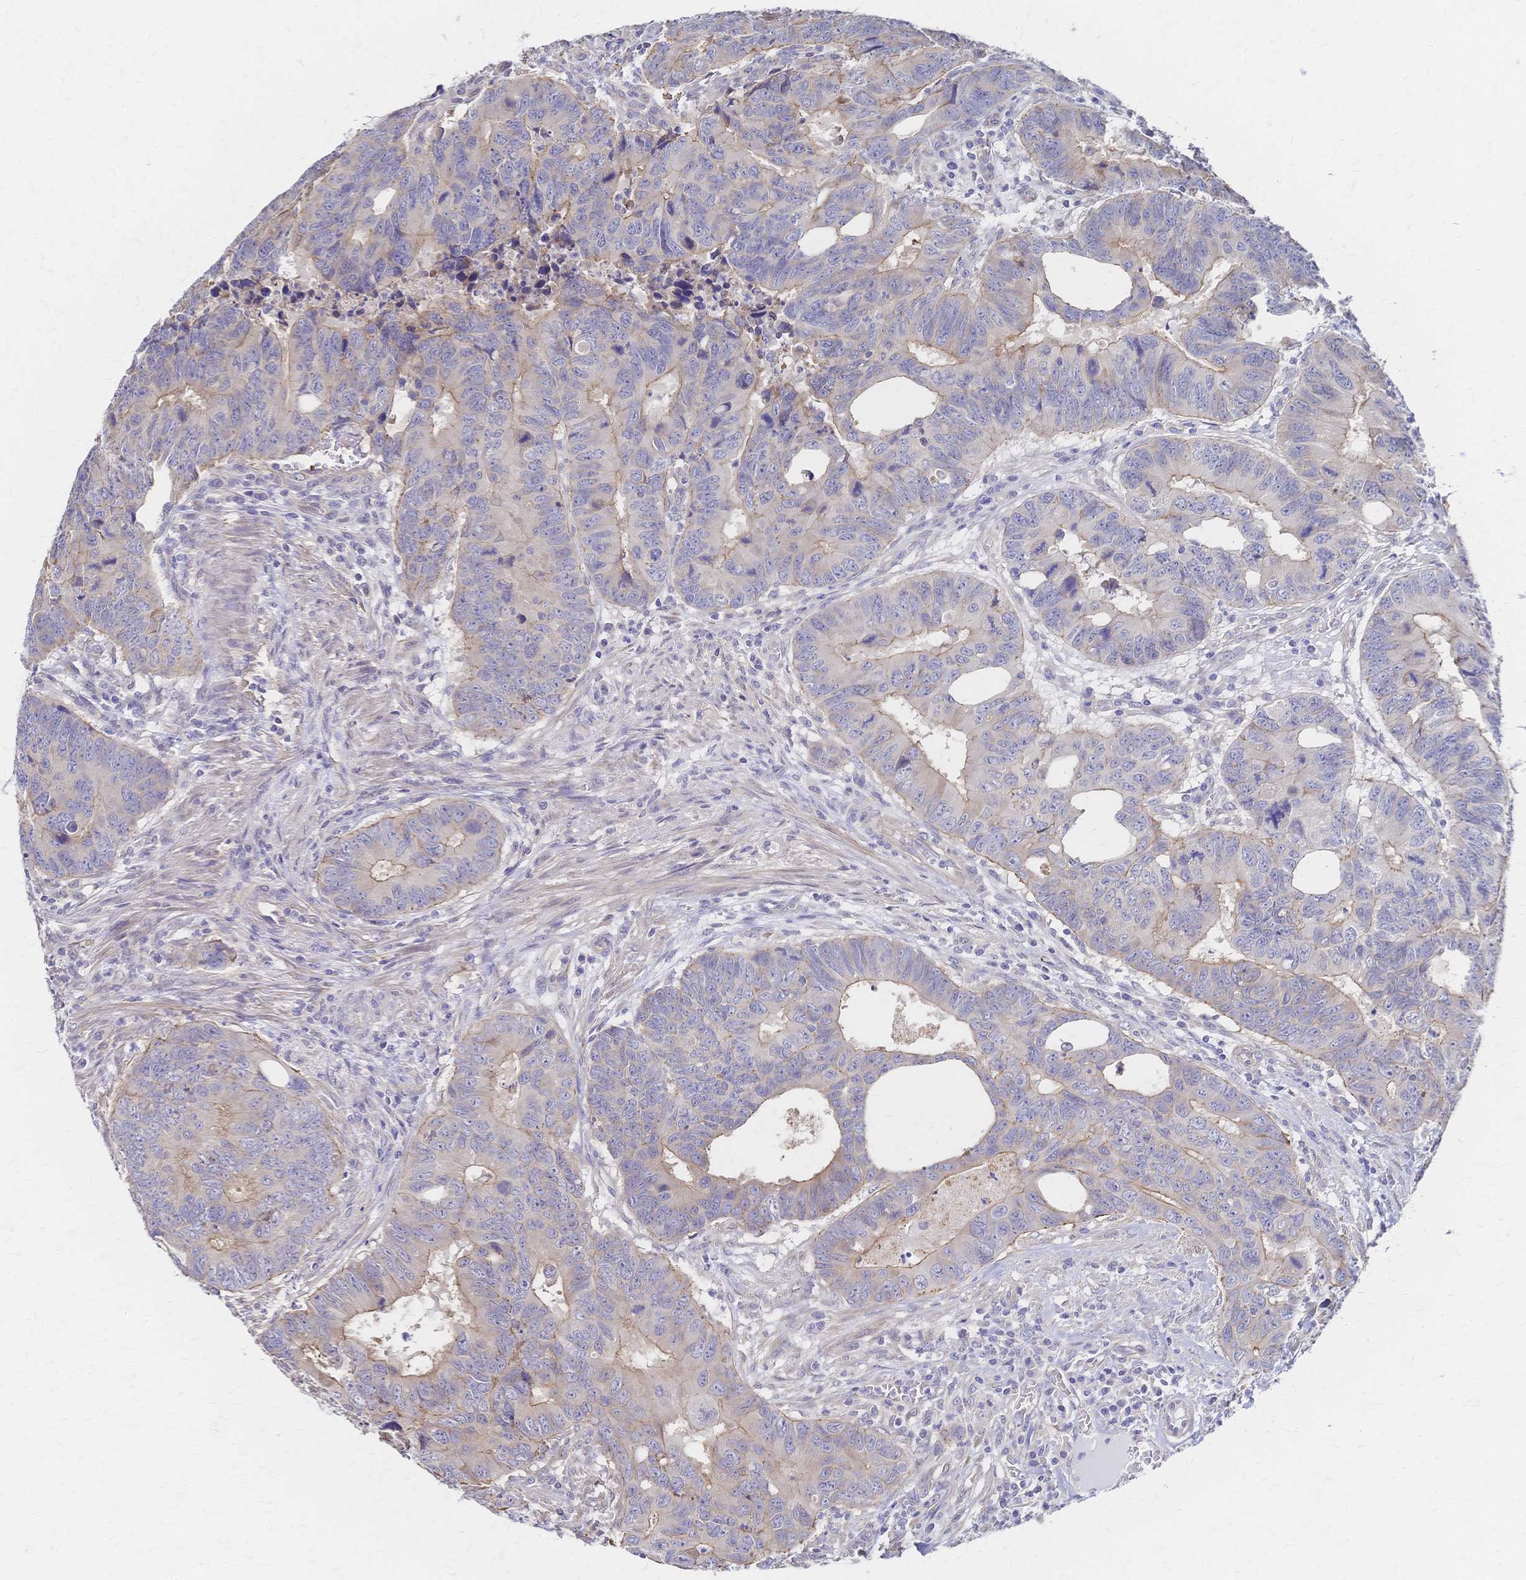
{"staining": {"intensity": "weak", "quantity": "25%-75%", "location": "cytoplasmic/membranous"}, "tissue": "colorectal cancer", "cell_type": "Tumor cells", "image_type": "cancer", "snomed": [{"axis": "morphology", "description": "Adenocarcinoma, NOS"}, {"axis": "topography", "description": "Colon"}], "caption": "Immunohistochemical staining of adenocarcinoma (colorectal) reveals low levels of weak cytoplasmic/membranous protein staining in about 25%-75% of tumor cells. (IHC, brightfield microscopy, high magnification).", "gene": "SLC5A1", "patient": {"sex": "male", "age": 62}}